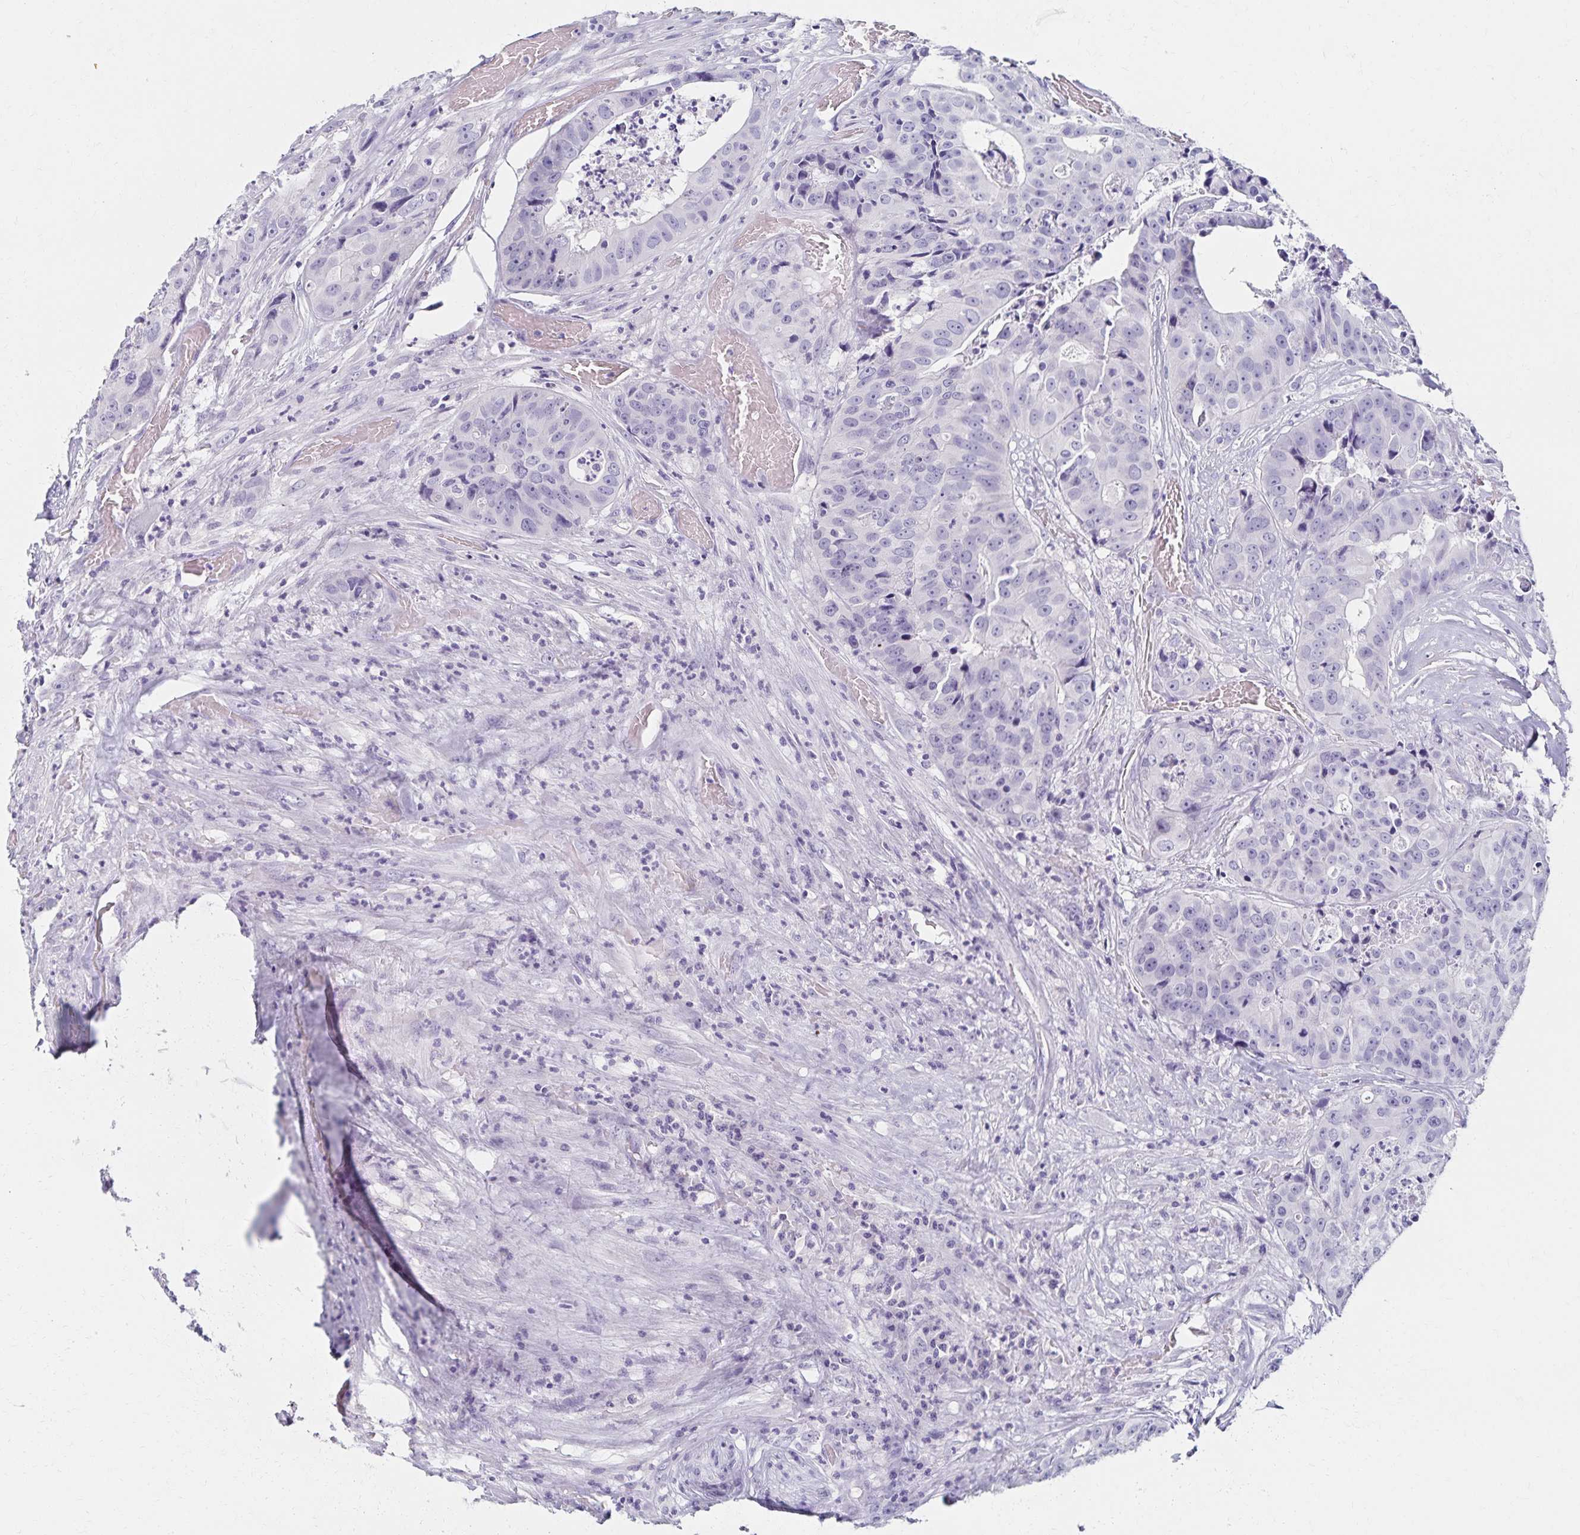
{"staining": {"intensity": "negative", "quantity": "none", "location": "none"}, "tissue": "colorectal cancer", "cell_type": "Tumor cells", "image_type": "cancer", "snomed": [{"axis": "morphology", "description": "Adenocarcinoma, NOS"}, {"axis": "topography", "description": "Rectum"}], "caption": "There is no significant expression in tumor cells of adenocarcinoma (colorectal).", "gene": "C2orf50", "patient": {"sex": "female", "age": 62}}